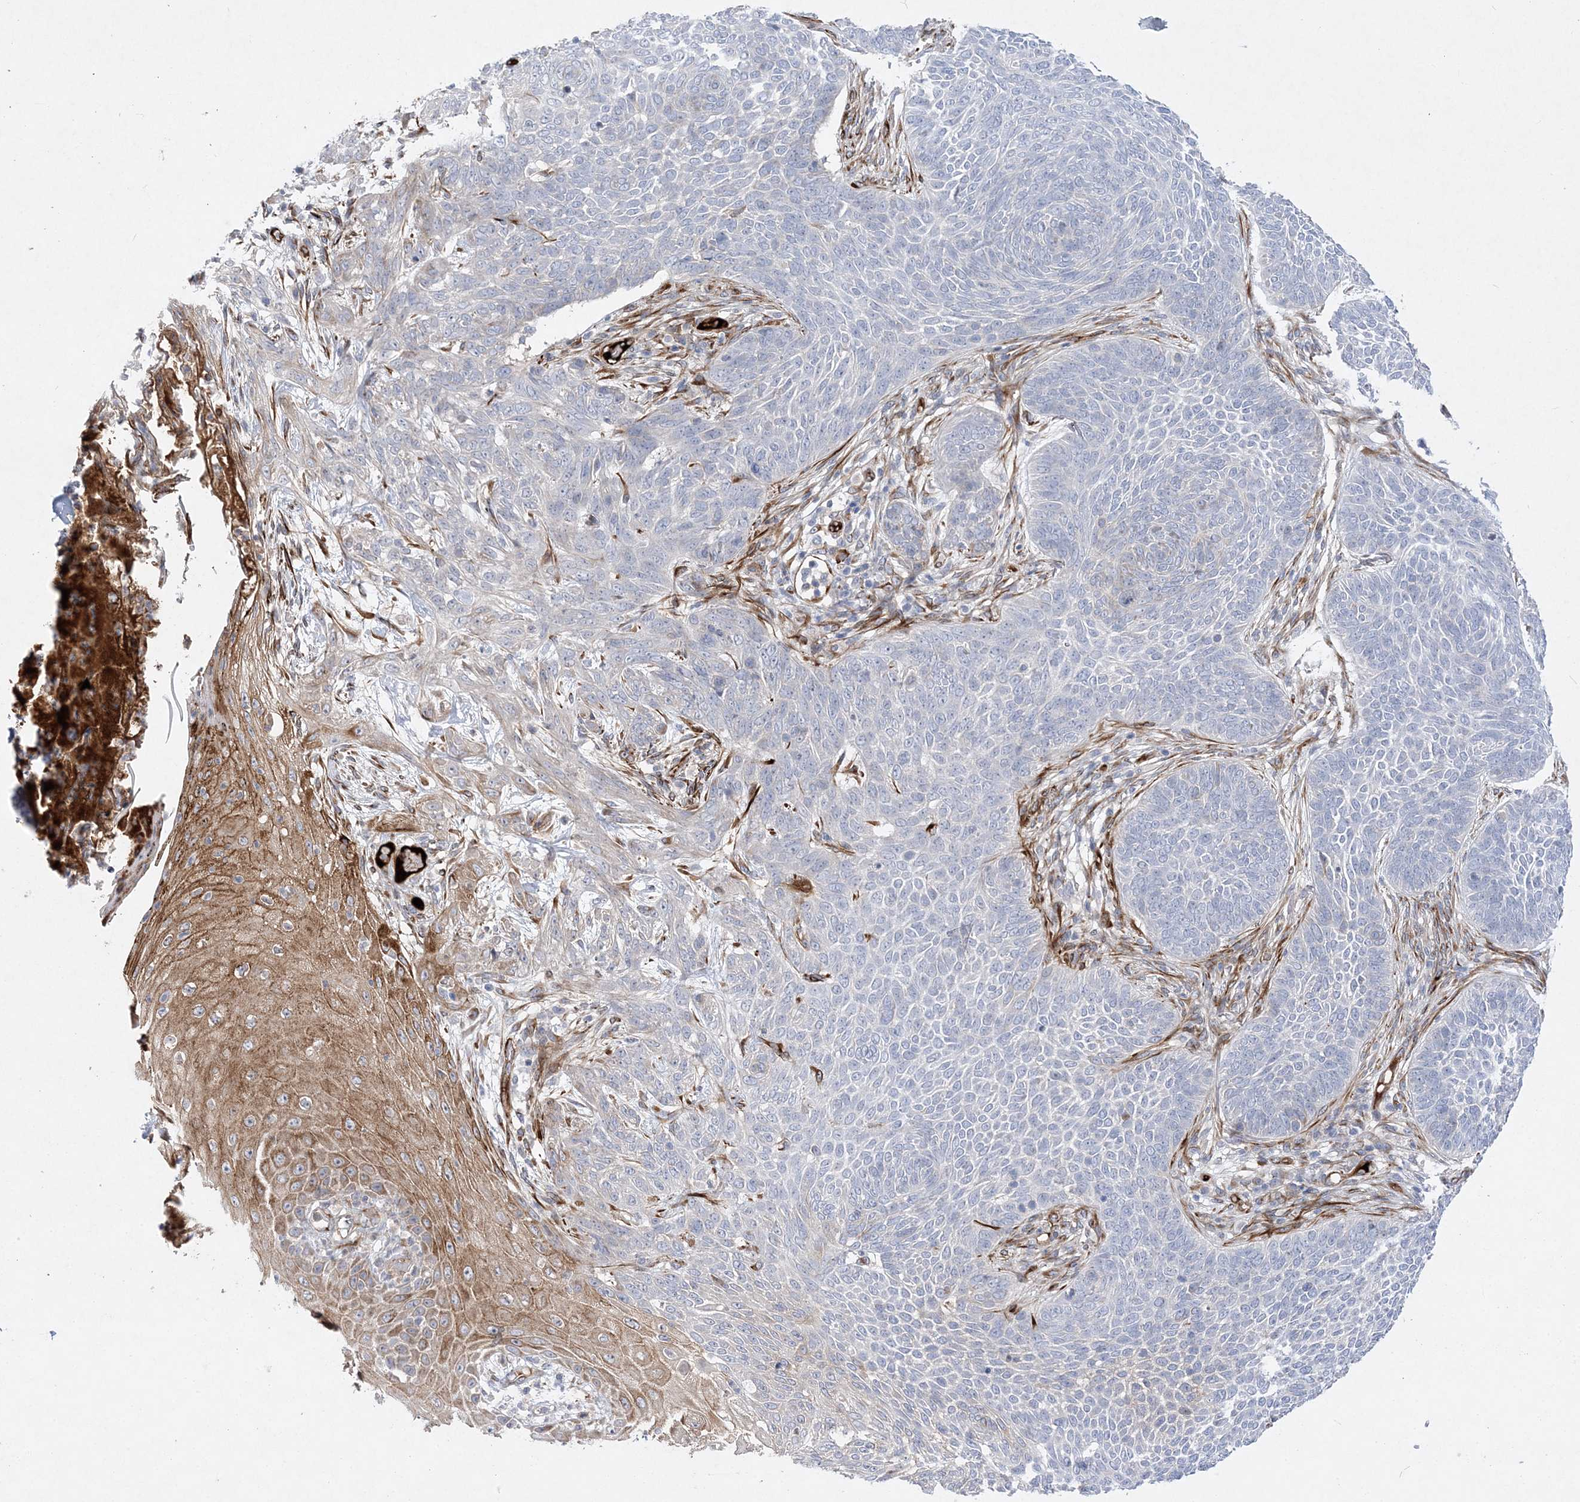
{"staining": {"intensity": "negative", "quantity": "none", "location": "none"}, "tissue": "skin cancer", "cell_type": "Tumor cells", "image_type": "cancer", "snomed": [{"axis": "morphology", "description": "Basal cell carcinoma"}, {"axis": "topography", "description": "Skin"}], "caption": "Protein analysis of skin cancer displays no significant staining in tumor cells.", "gene": "TMEM132B", "patient": {"sex": "male", "age": 85}}